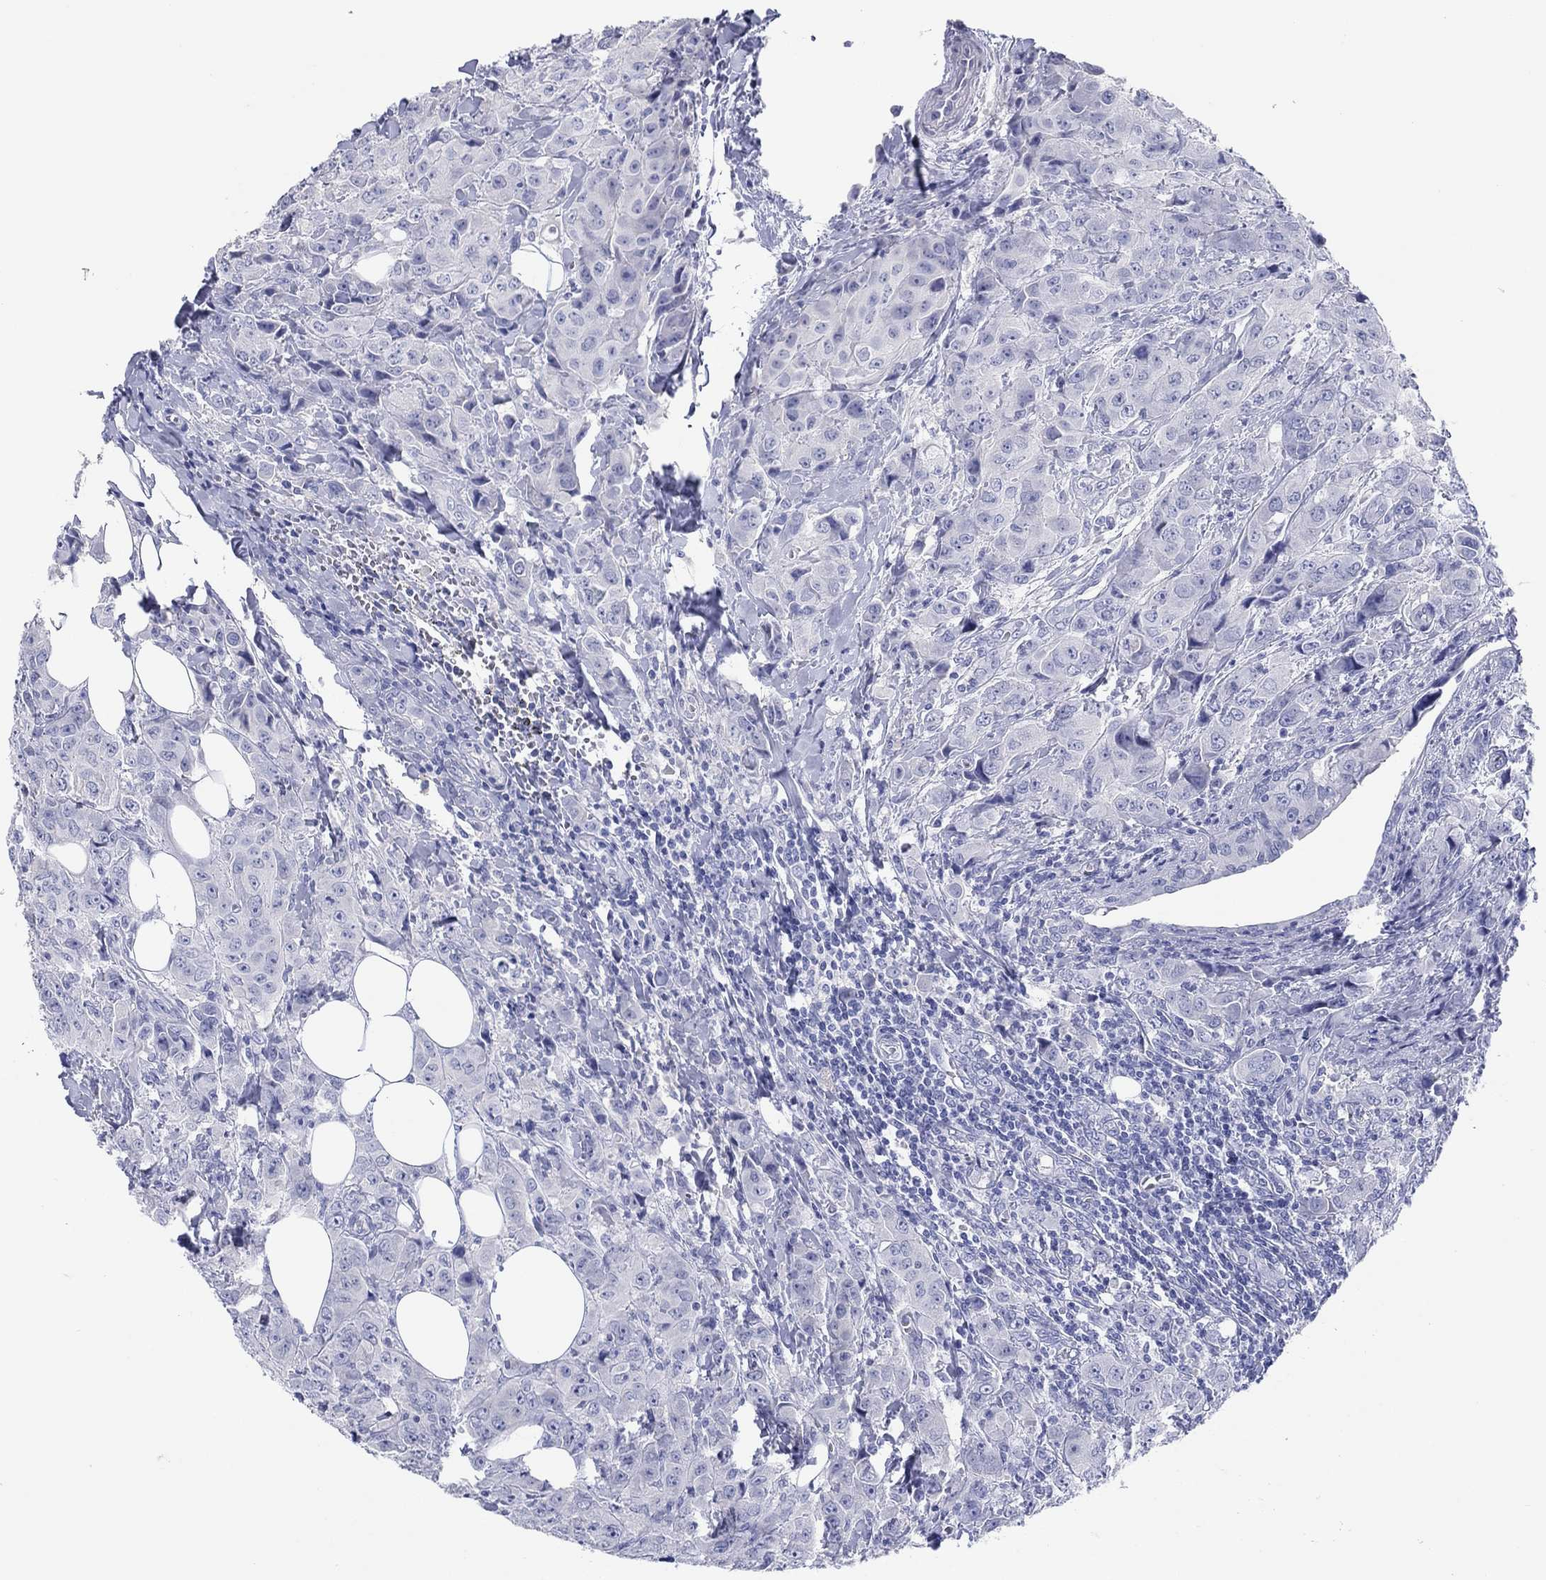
{"staining": {"intensity": "negative", "quantity": "none", "location": "none"}, "tissue": "breast cancer", "cell_type": "Tumor cells", "image_type": "cancer", "snomed": [{"axis": "morphology", "description": "Duct carcinoma"}, {"axis": "topography", "description": "Breast"}], "caption": "The image reveals no significant staining in tumor cells of infiltrating ductal carcinoma (breast). (DAB immunohistochemistry (IHC), high magnification).", "gene": "ERICH3", "patient": {"sex": "female", "age": 43}}